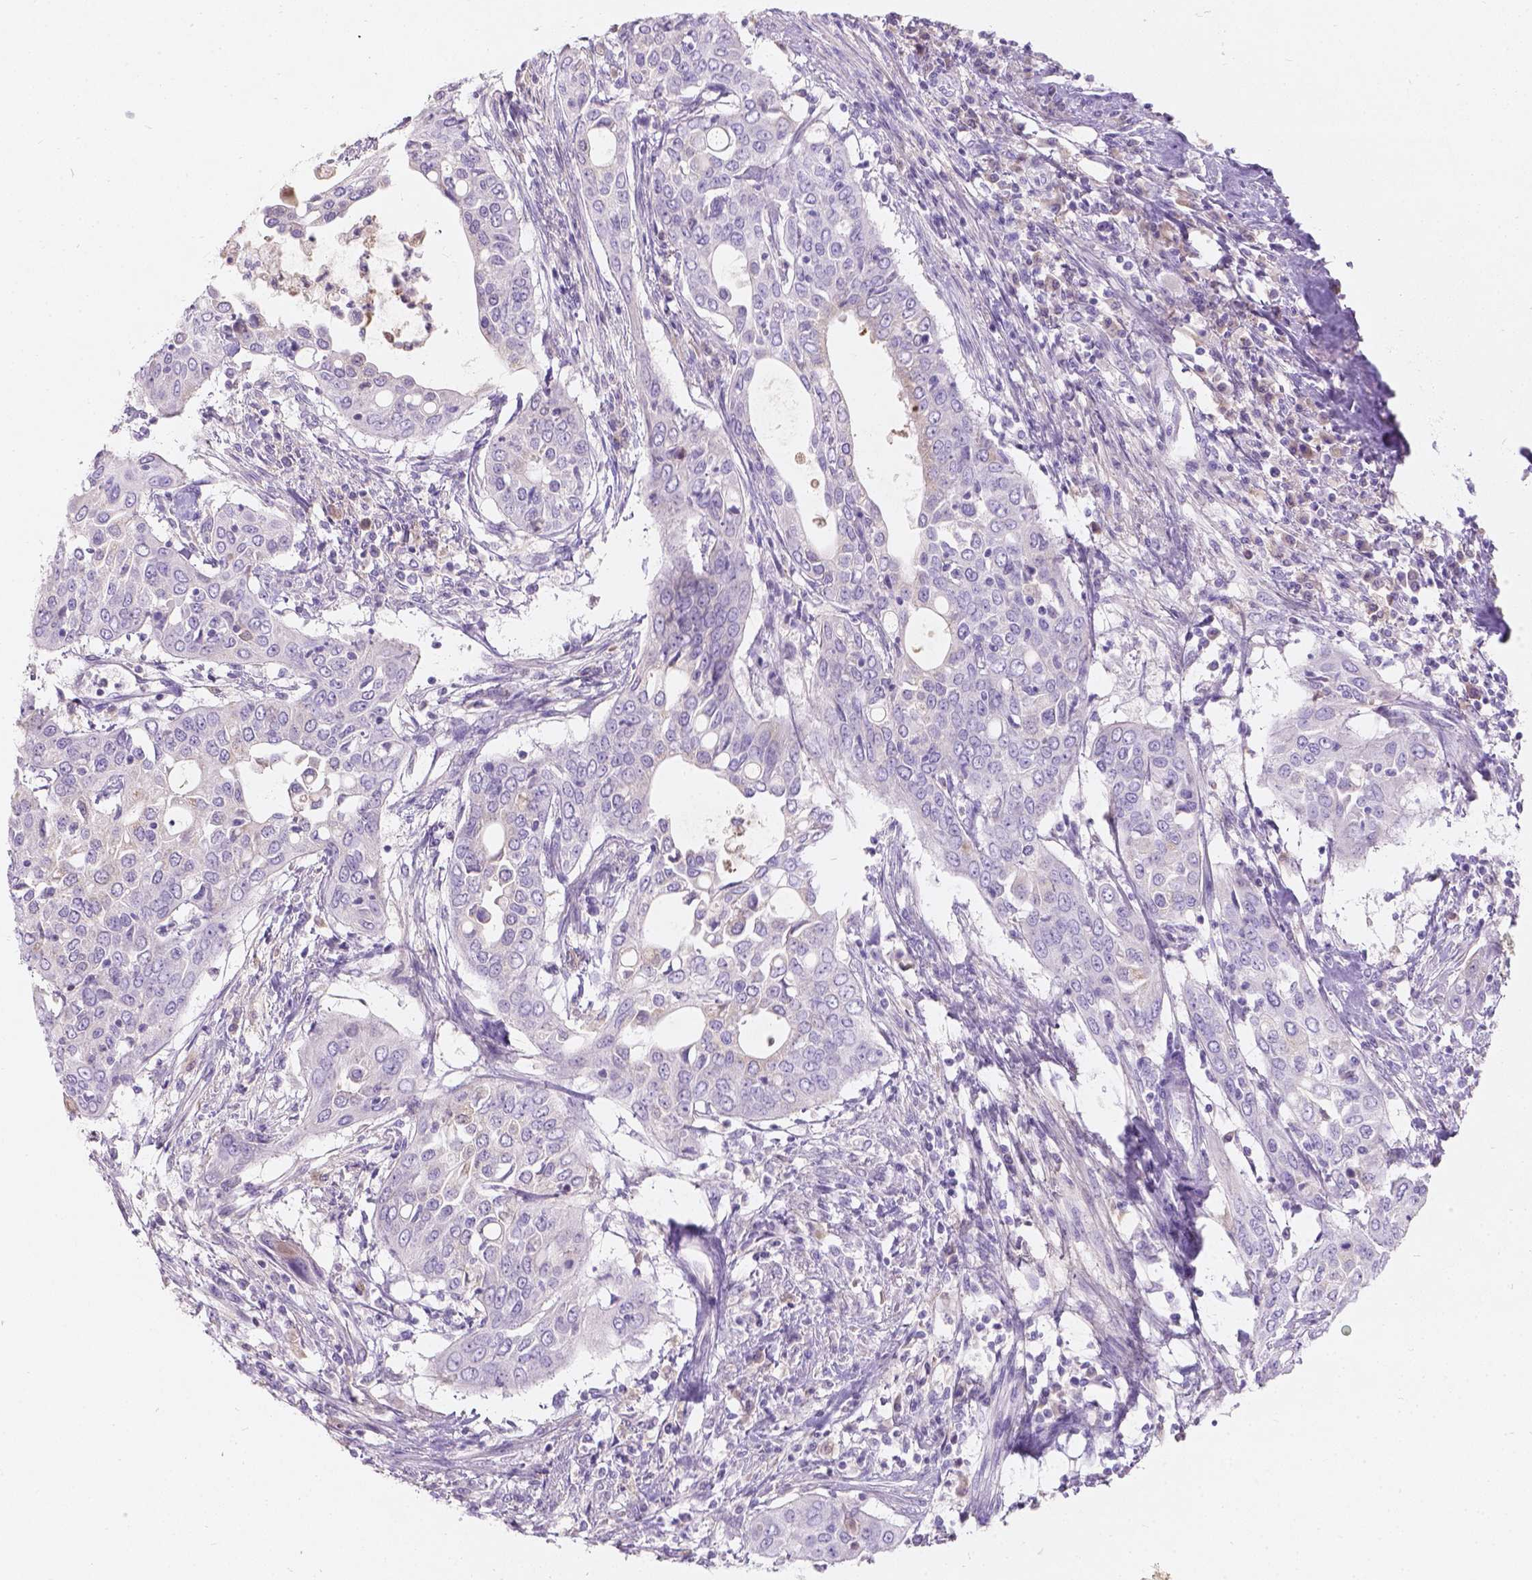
{"staining": {"intensity": "negative", "quantity": "none", "location": "none"}, "tissue": "urothelial cancer", "cell_type": "Tumor cells", "image_type": "cancer", "snomed": [{"axis": "morphology", "description": "Urothelial carcinoma, High grade"}, {"axis": "topography", "description": "Urinary bladder"}], "caption": "The IHC photomicrograph has no significant expression in tumor cells of urothelial cancer tissue.", "gene": "GAL3ST2", "patient": {"sex": "male", "age": 82}}